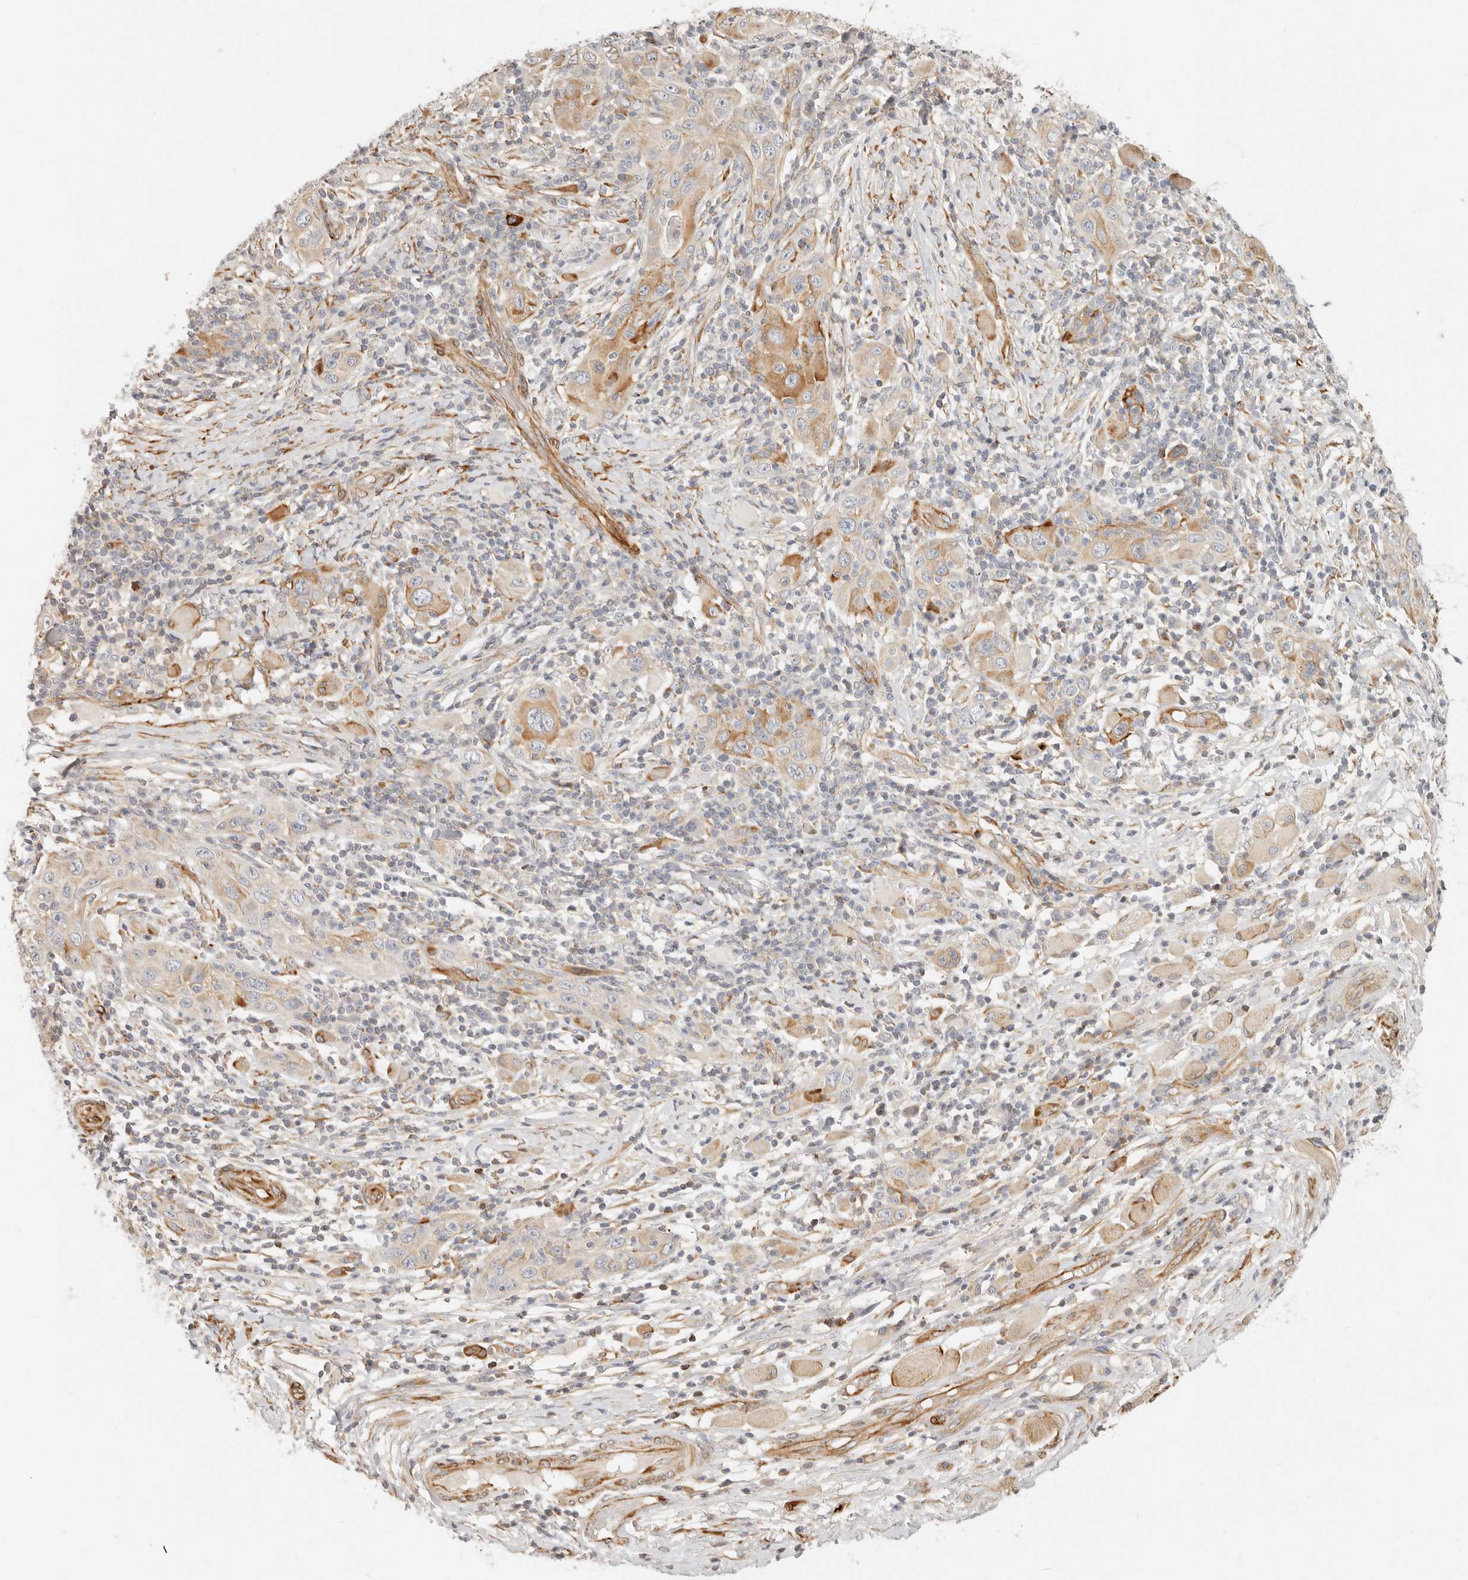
{"staining": {"intensity": "moderate", "quantity": "25%-75%", "location": "cytoplasmic/membranous"}, "tissue": "skin cancer", "cell_type": "Tumor cells", "image_type": "cancer", "snomed": [{"axis": "morphology", "description": "Squamous cell carcinoma, NOS"}, {"axis": "topography", "description": "Skin"}], "caption": "Immunohistochemistry (IHC) (DAB) staining of squamous cell carcinoma (skin) shows moderate cytoplasmic/membranous protein expression in about 25%-75% of tumor cells.", "gene": "SASS6", "patient": {"sex": "female", "age": 88}}